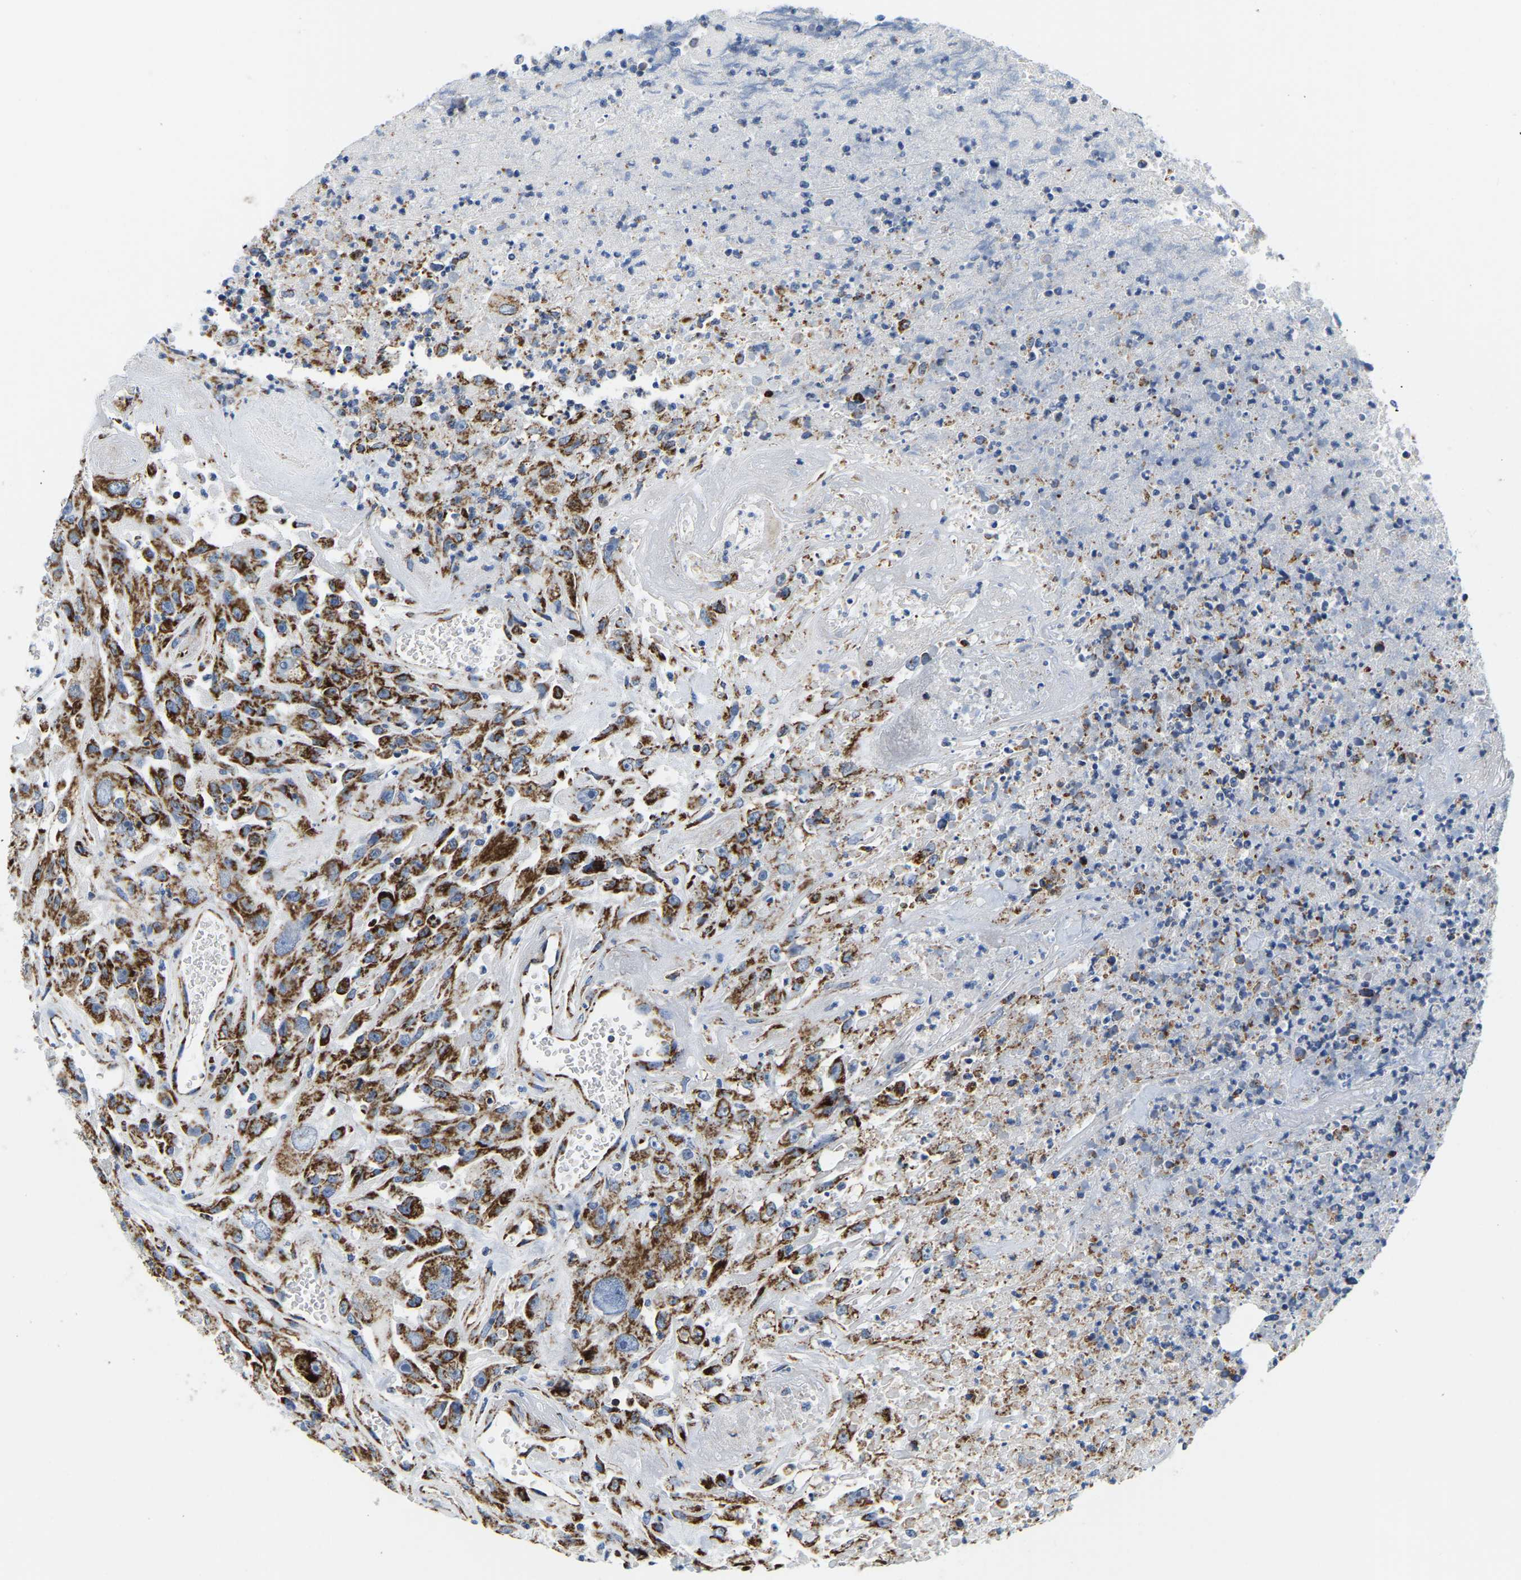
{"staining": {"intensity": "strong", "quantity": ">75%", "location": "cytoplasmic/membranous"}, "tissue": "urothelial cancer", "cell_type": "Tumor cells", "image_type": "cancer", "snomed": [{"axis": "morphology", "description": "Urothelial carcinoma, High grade"}, {"axis": "topography", "description": "Urinary bladder"}], "caption": "Immunohistochemistry photomicrograph of neoplastic tissue: human urothelial cancer stained using IHC exhibits high levels of strong protein expression localized specifically in the cytoplasmic/membranous of tumor cells, appearing as a cytoplasmic/membranous brown color.", "gene": "SFXN1", "patient": {"sex": "male", "age": 46}}